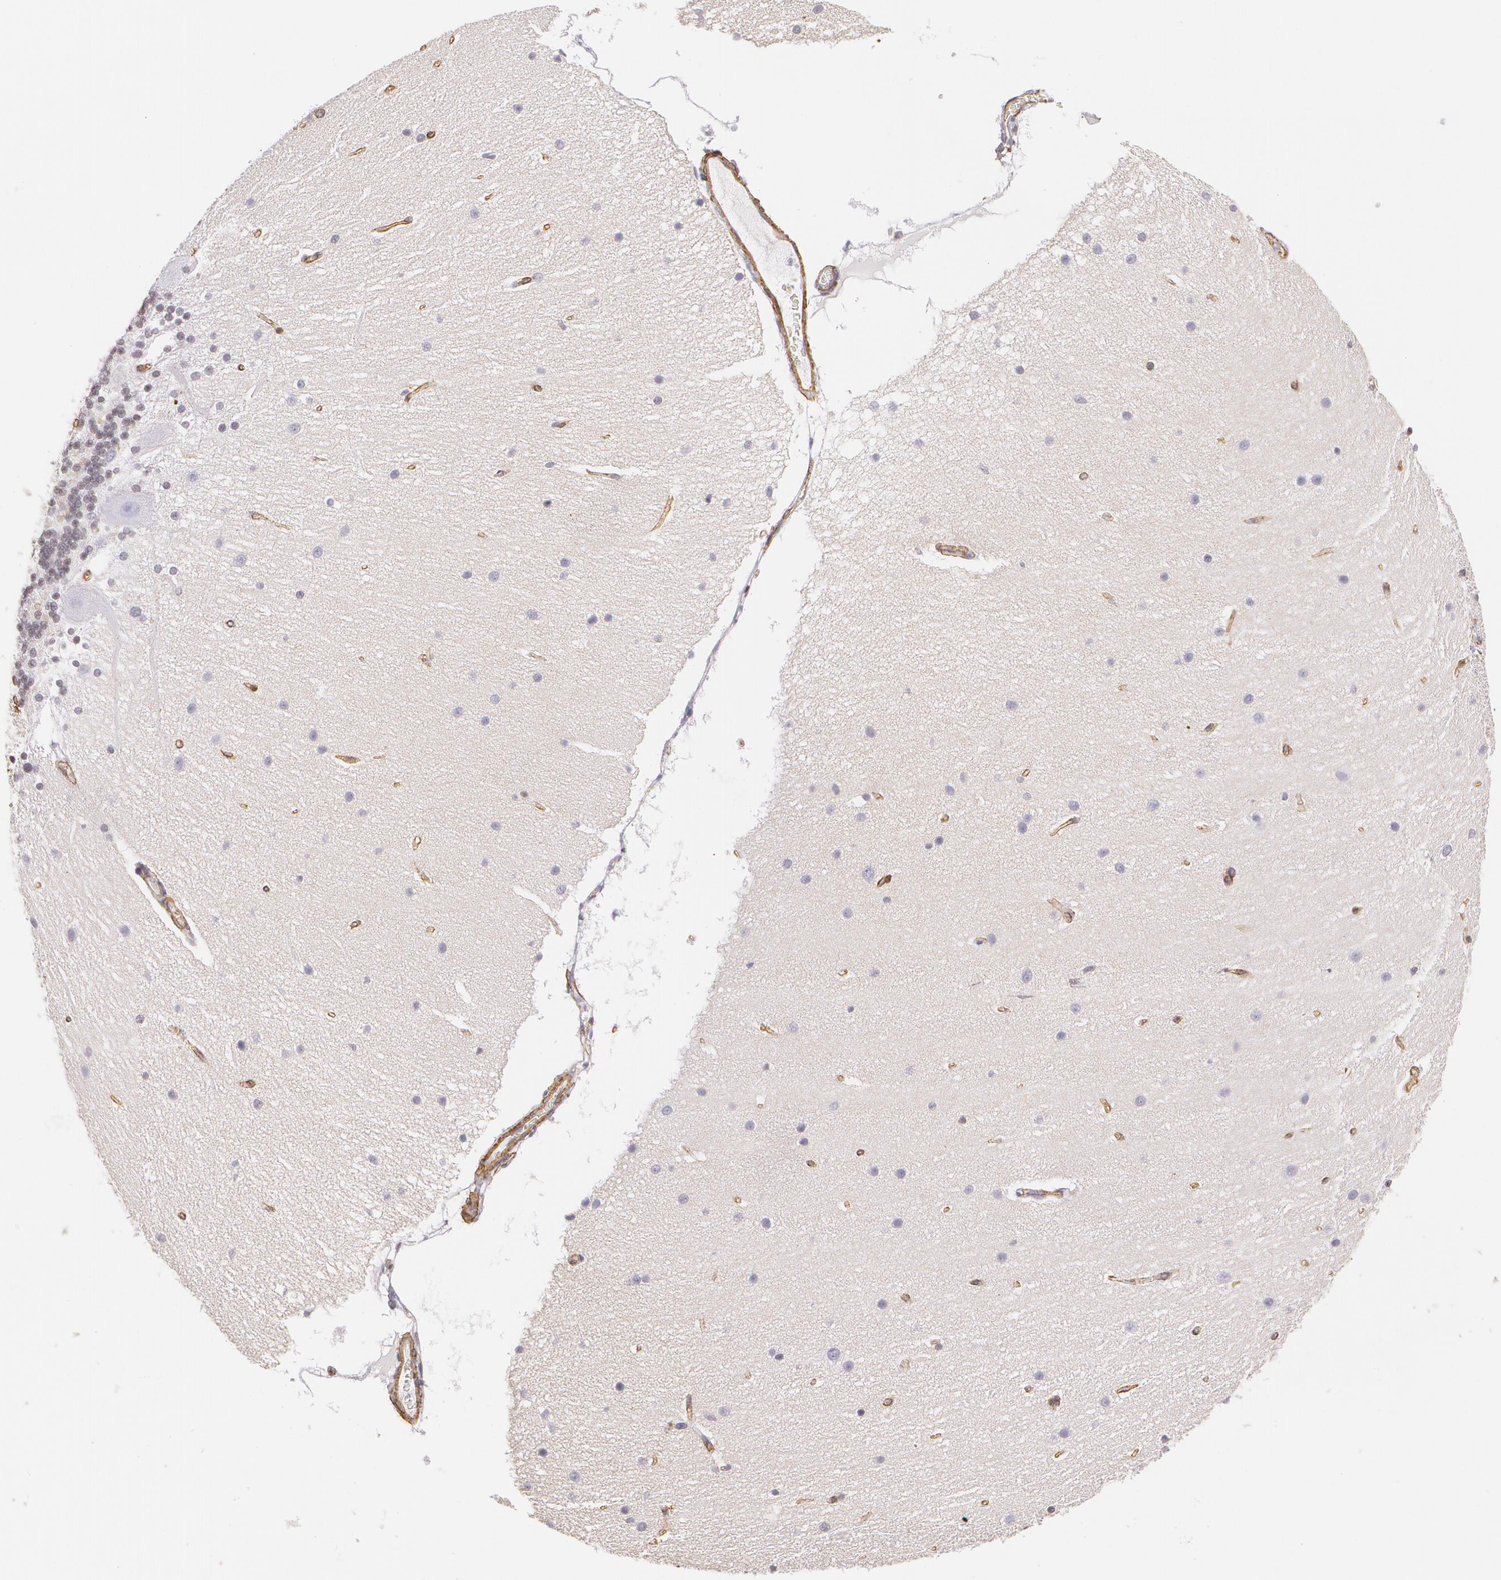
{"staining": {"intensity": "negative", "quantity": "none", "location": "none"}, "tissue": "cerebellum", "cell_type": "Cells in granular layer", "image_type": "normal", "snomed": [{"axis": "morphology", "description": "Normal tissue, NOS"}, {"axis": "topography", "description": "Cerebellum"}], "caption": "Histopathology image shows no protein staining in cells in granular layer of normal cerebellum. Brightfield microscopy of immunohistochemistry stained with DAB (brown) and hematoxylin (blue), captured at high magnification.", "gene": "VAMP1", "patient": {"sex": "female", "age": 54}}